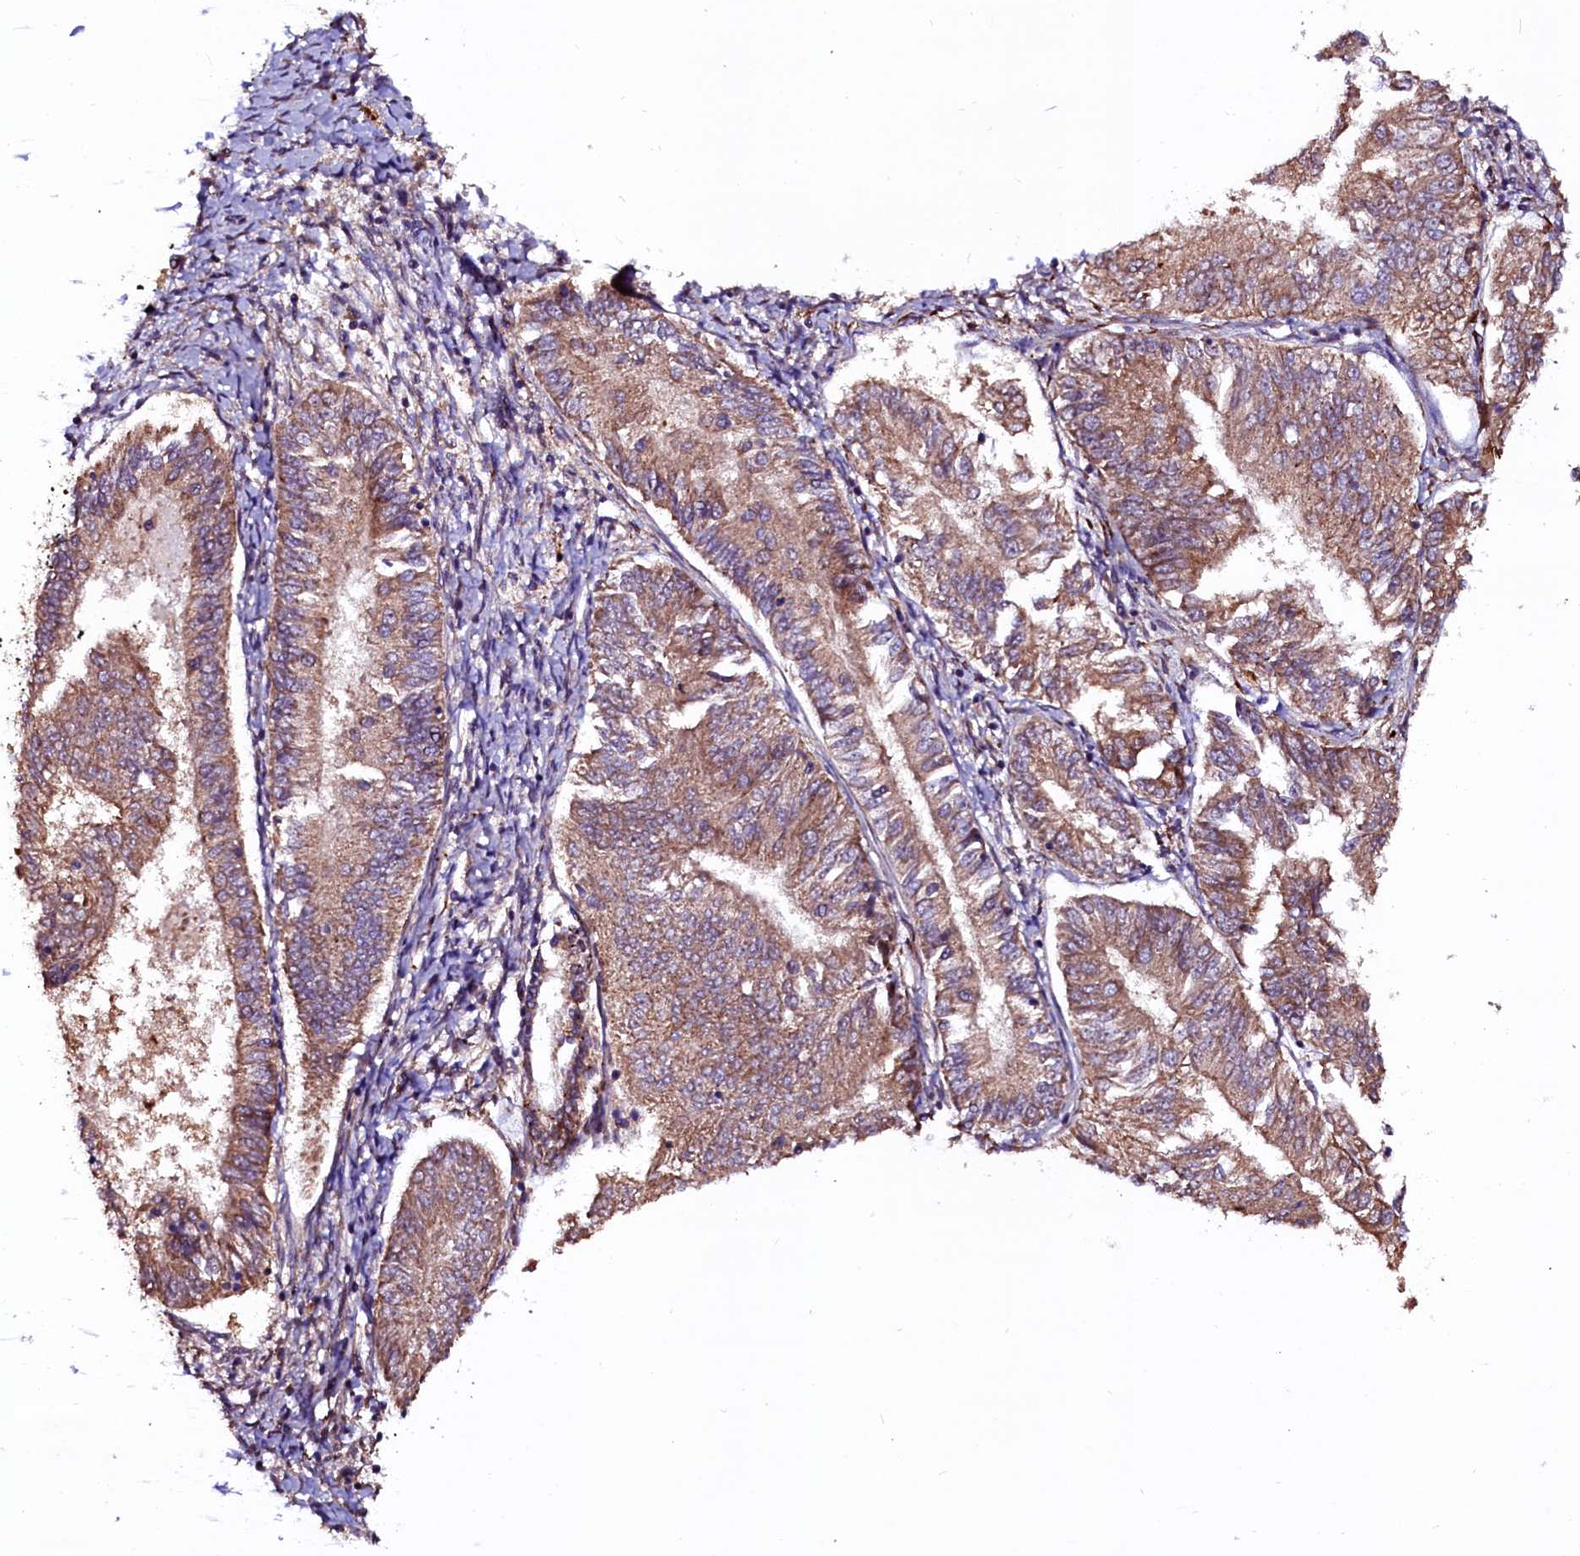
{"staining": {"intensity": "moderate", "quantity": ">75%", "location": "cytoplasmic/membranous"}, "tissue": "endometrial cancer", "cell_type": "Tumor cells", "image_type": "cancer", "snomed": [{"axis": "morphology", "description": "Adenocarcinoma, NOS"}, {"axis": "topography", "description": "Endometrium"}], "caption": "Adenocarcinoma (endometrial) stained with DAB immunohistochemistry displays medium levels of moderate cytoplasmic/membranous staining in about >75% of tumor cells. (brown staining indicates protein expression, while blue staining denotes nuclei).", "gene": "N4BP1", "patient": {"sex": "female", "age": 58}}